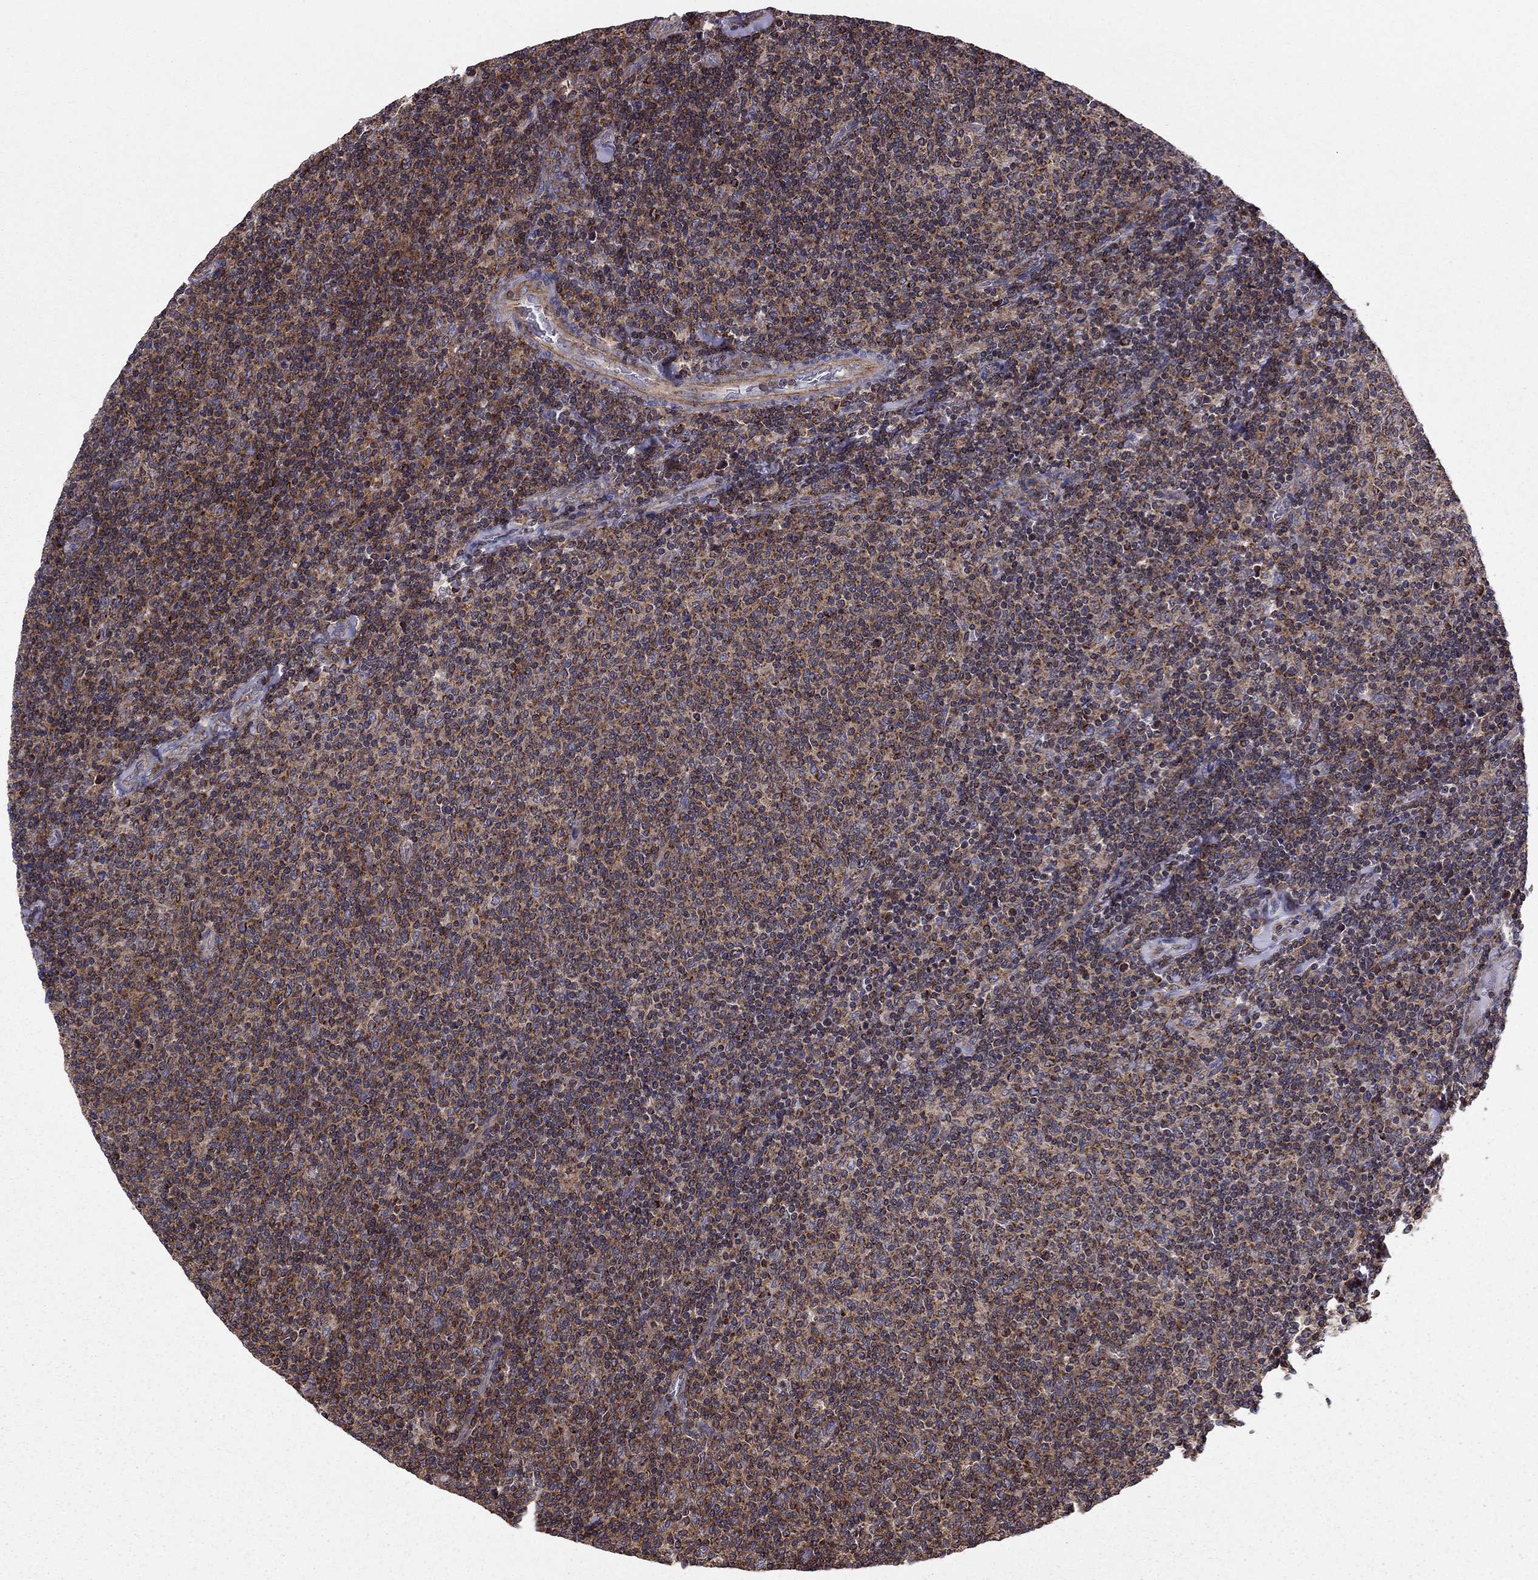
{"staining": {"intensity": "moderate", "quantity": "25%-75%", "location": "cytoplasmic/membranous"}, "tissue": "lymphoma", "cell_type": "Tumor cells", "image_type": "cancer", "snomed": [{"axis": "morphology", "description": "Malignant lymphoma, non-Hodgkin's type, Low grade"}, {"axis": "topography", "description": "Lymph node"}], "caption": "High-magnification brightfield microscopy of lymphoma stained with DAB (3,3'-diaminobenzidine) (brown) and counterstained with hematoxylin (blue). tumor cells exhibit moderate cytoplasmic/membranous expression is present in about25%-75% of cells.", "gene": "ALG6", "patient": {"sex": "male", "age": 52}}